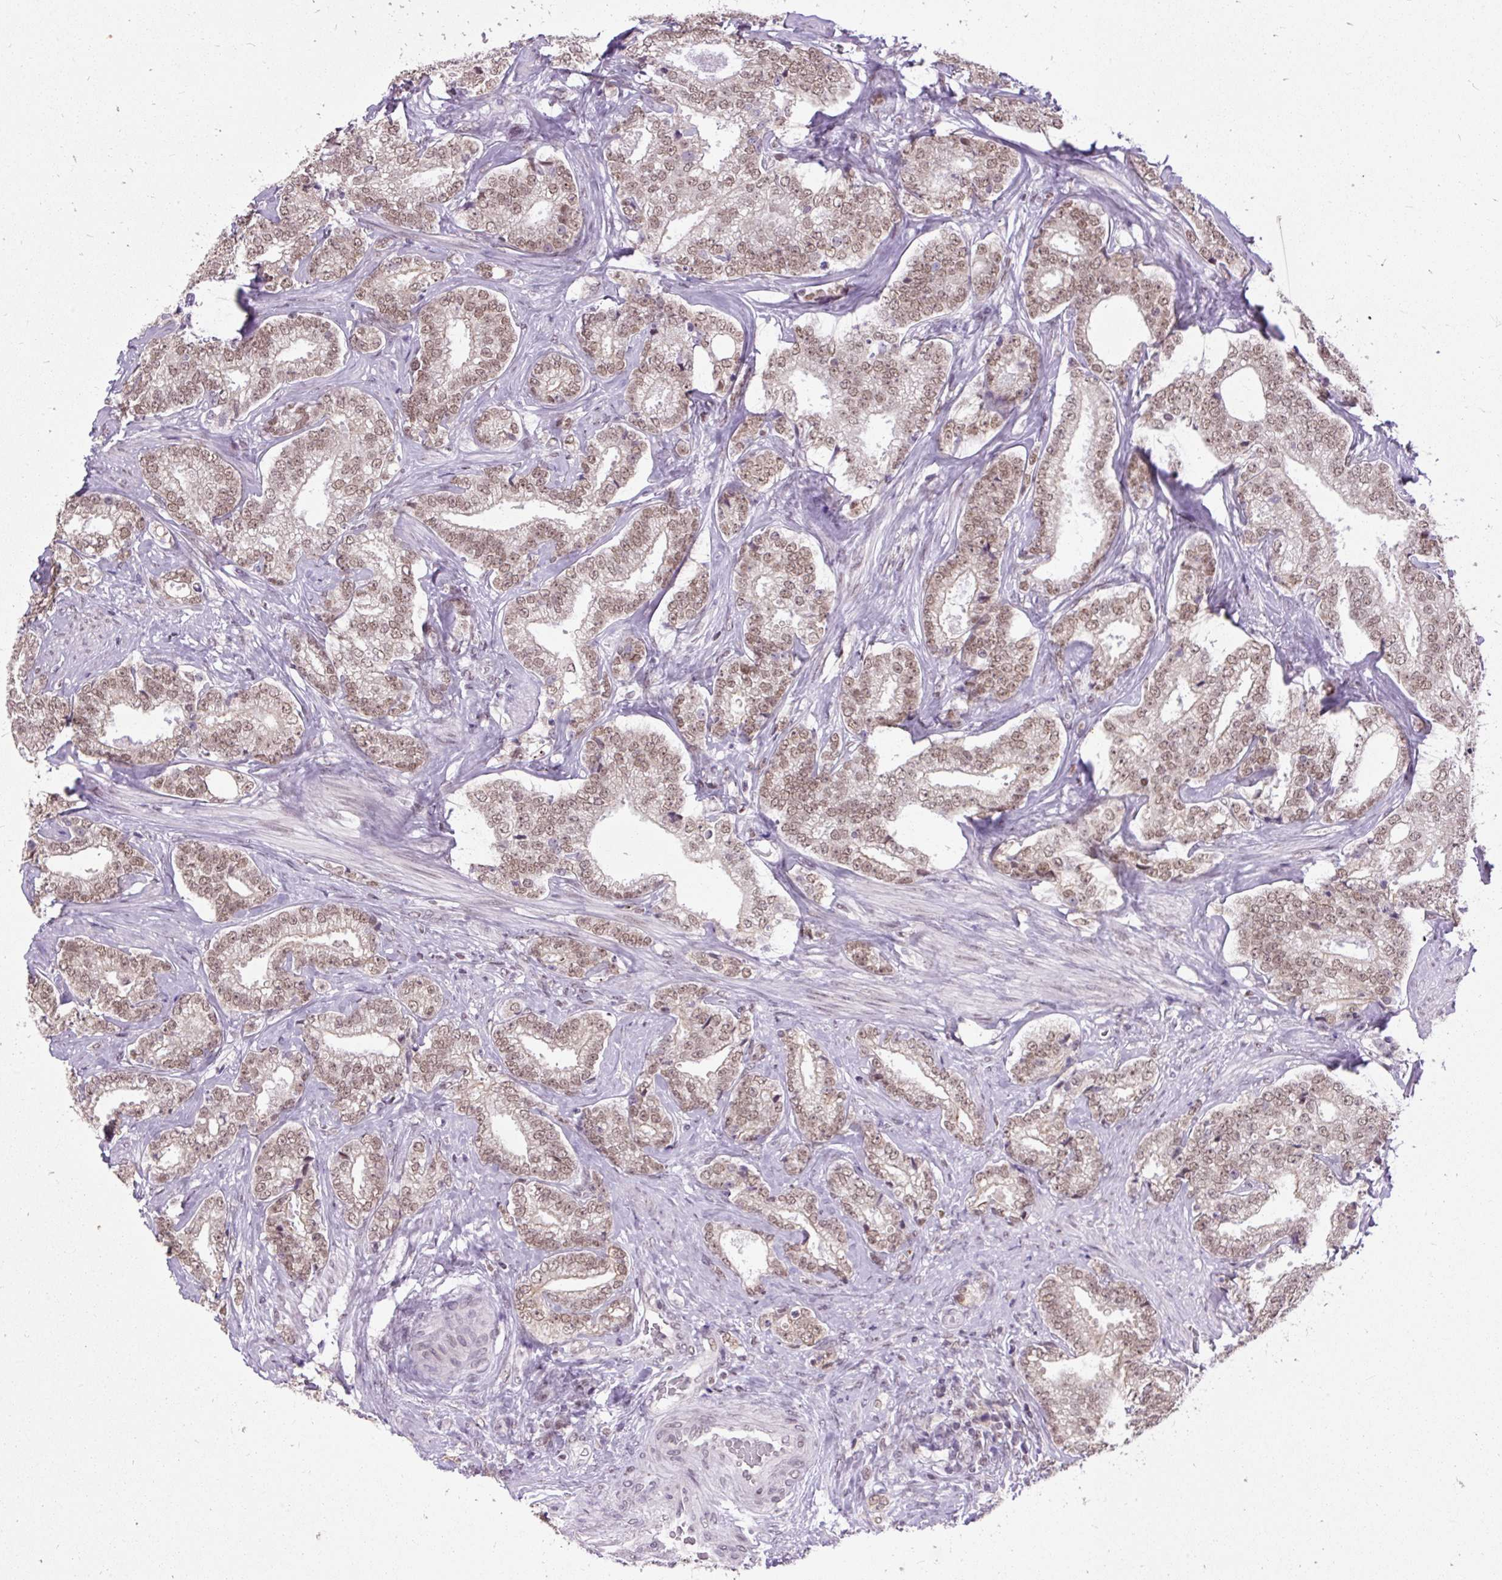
{"staining": {"intensity": "moderate", "quantity": ">75%", "location": "cytoplasmic/membranous,nuclear"}, "tissue": "prostate cancer", "cell_type": "Tumor cells", "image_type": "cancer", "snomed": [{"axis": "morphology", "description": "Adenocarcinoma, Low grade"}, {"axis": "topography", "description": "Prostate"}], "caption": "Immunohistochemistry (IHC) of human prostate low-grade adenocarcinoma demonstrates medium levels of moderate cytoplasmic/membranous and nuclear expression in about >75% of tumor cells.", "gene": "ZNF672", "patient": {"sex": "male", "age": 63}}